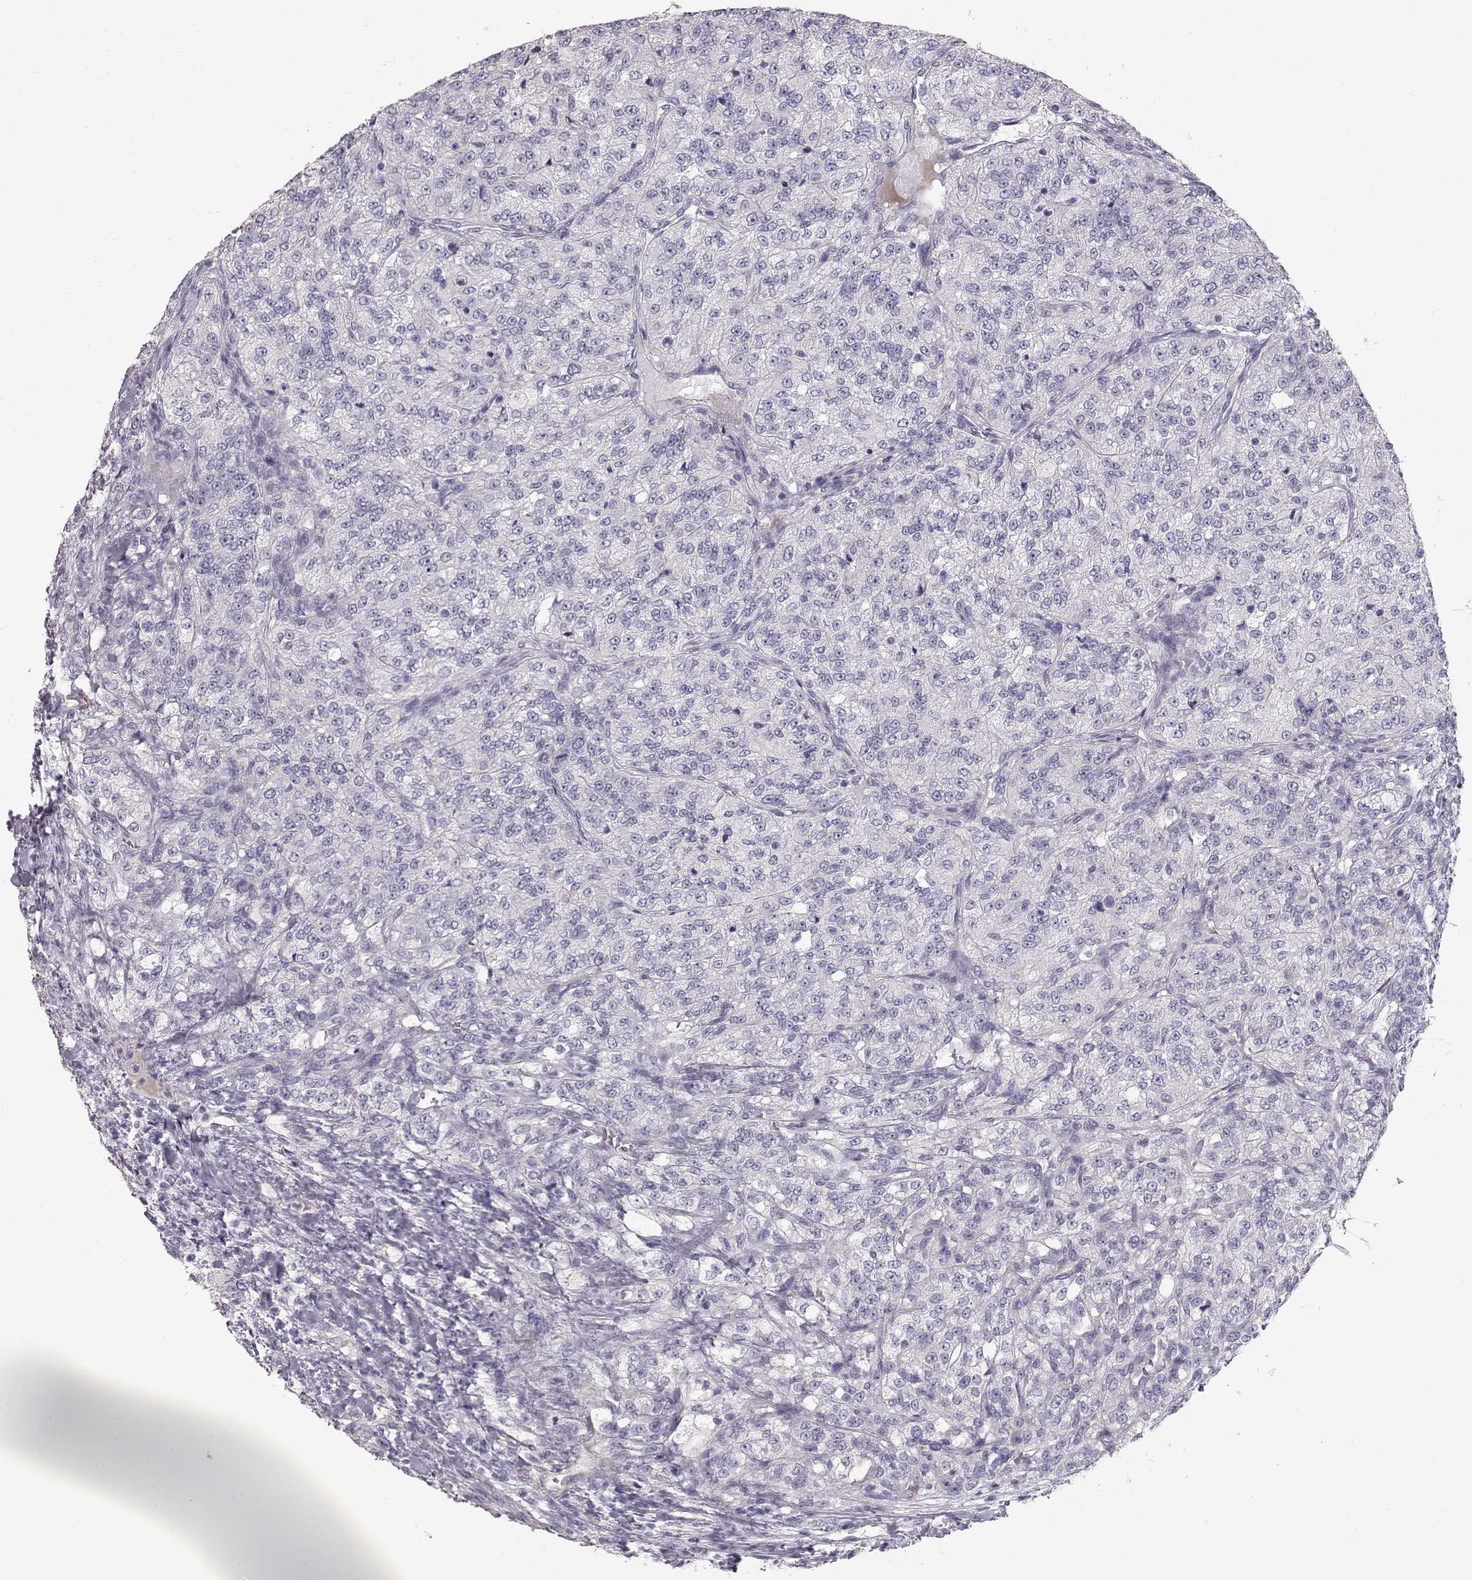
{"staining": {"intensity": "negative", "quantity": "none", "location": "none"}, "tissue": "renal cancer", "cell_type": "Tumor cells", "image_type": "cancer", "snomed": [{"axis": "morphology", "description": "Adenocarcinoma, NOS"}, {"axis": "topography", "description": "Kidney"}], "caption": "IHC image of adenocarcinoma (renal) stained for a protein (brown), which reveals no positivity in tumor cells.", "gene": "SLC18A1", "patient": {"sex": "female", "age": 63}}